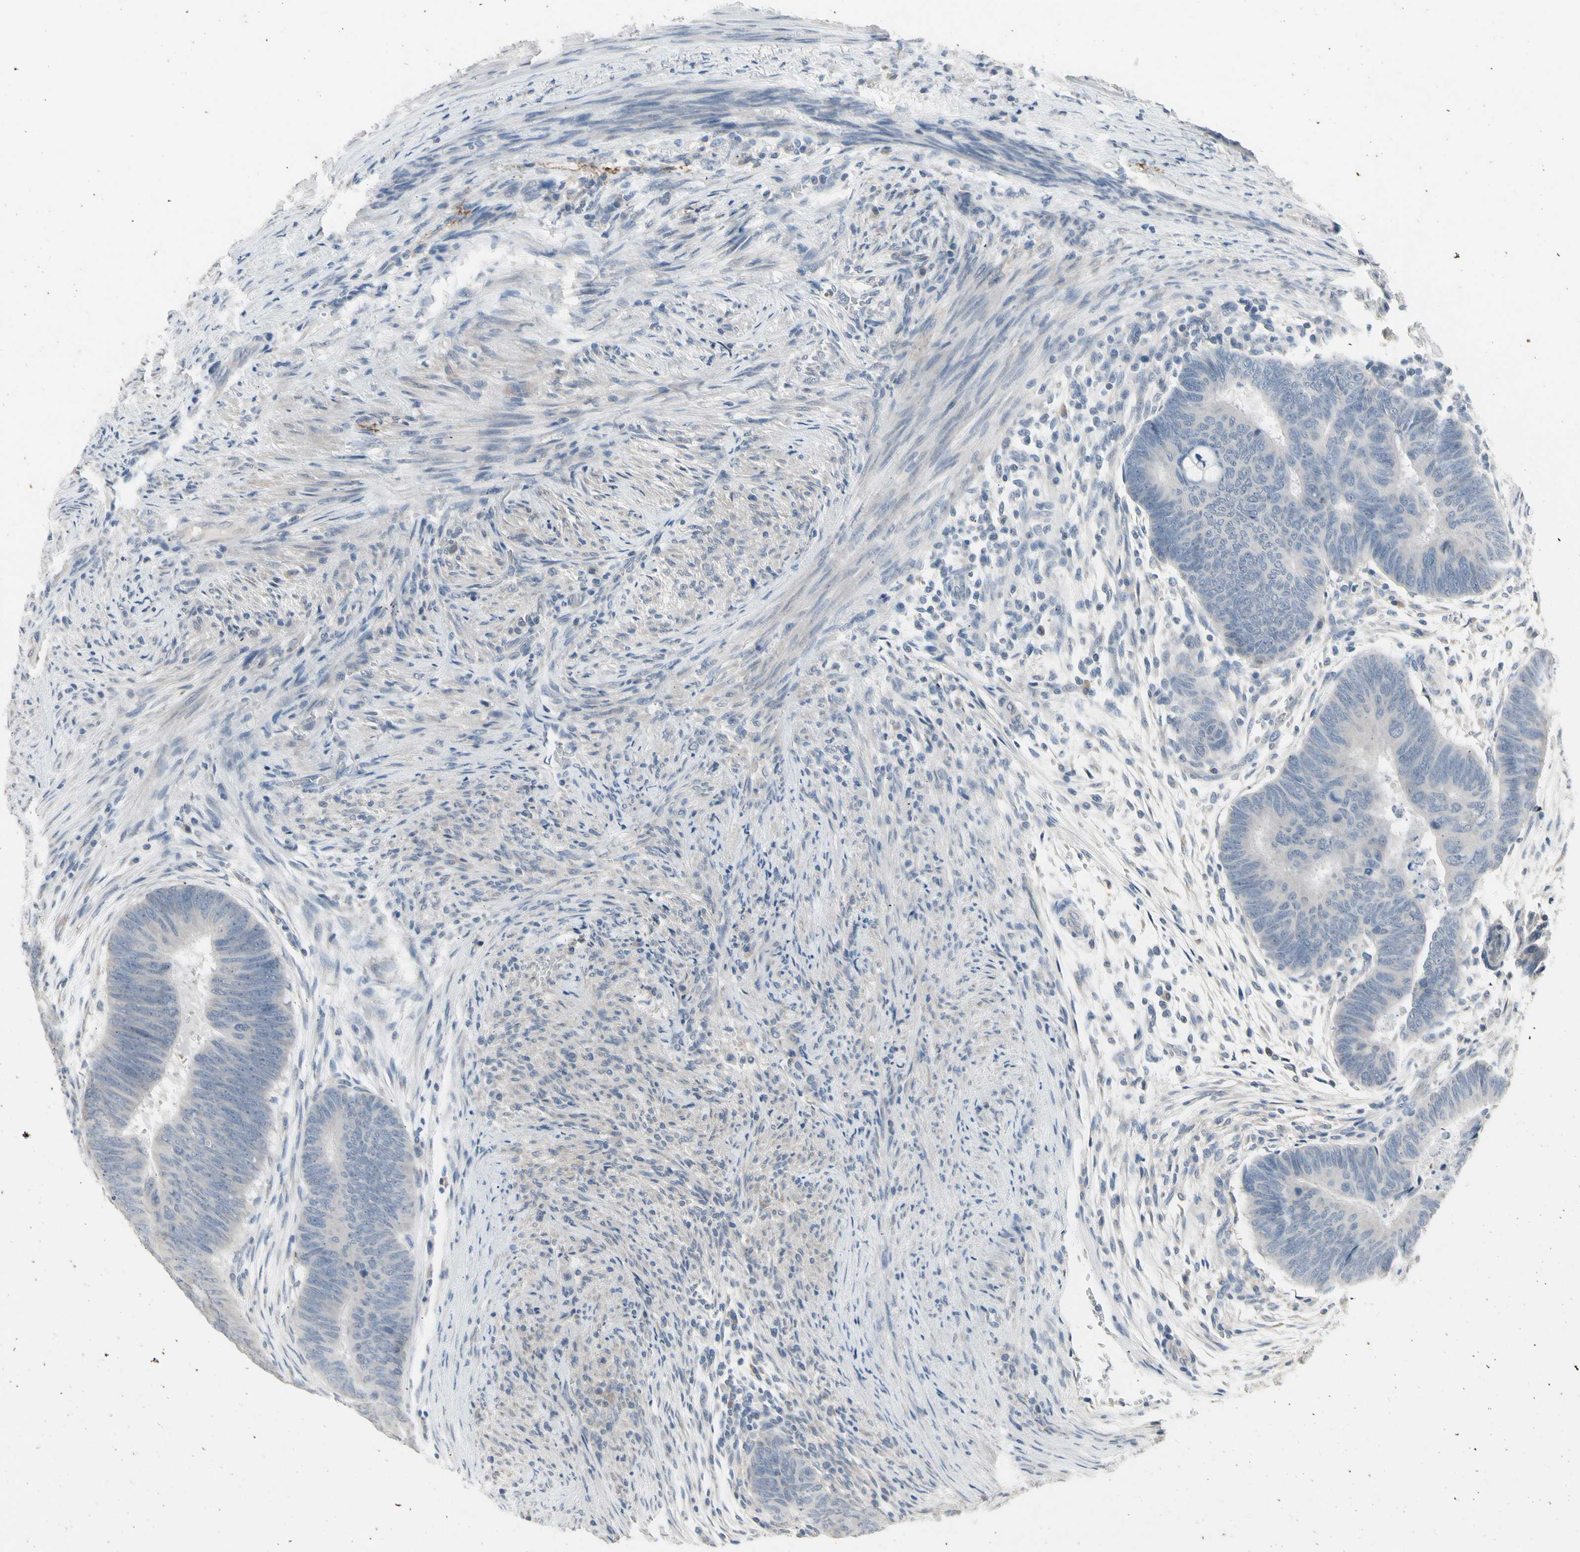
{"staining": {"intensity": "negative", "quantity": "none", "location": "none"}, "tissue": "colorectal cancer", "cell_type": "Tumor cells", "image_type": "cancer", "snomed": [{"axis": "morphology", "description": "Normal tissue, NOS"}, {"axis": "morphology", "description": "Adenocarcinoma, NOS"}, {"axis": "topography", "description": "Rectum"}, {"axis": "topography", "description": "Peripheral nerve tissue"}], "caption": "The micrograph exhibits no staining of tumor cells in colorectal cancer (adenocarcinoma).", "gene": "SV2A", "patient": {"sex": "male", "age": 92}}